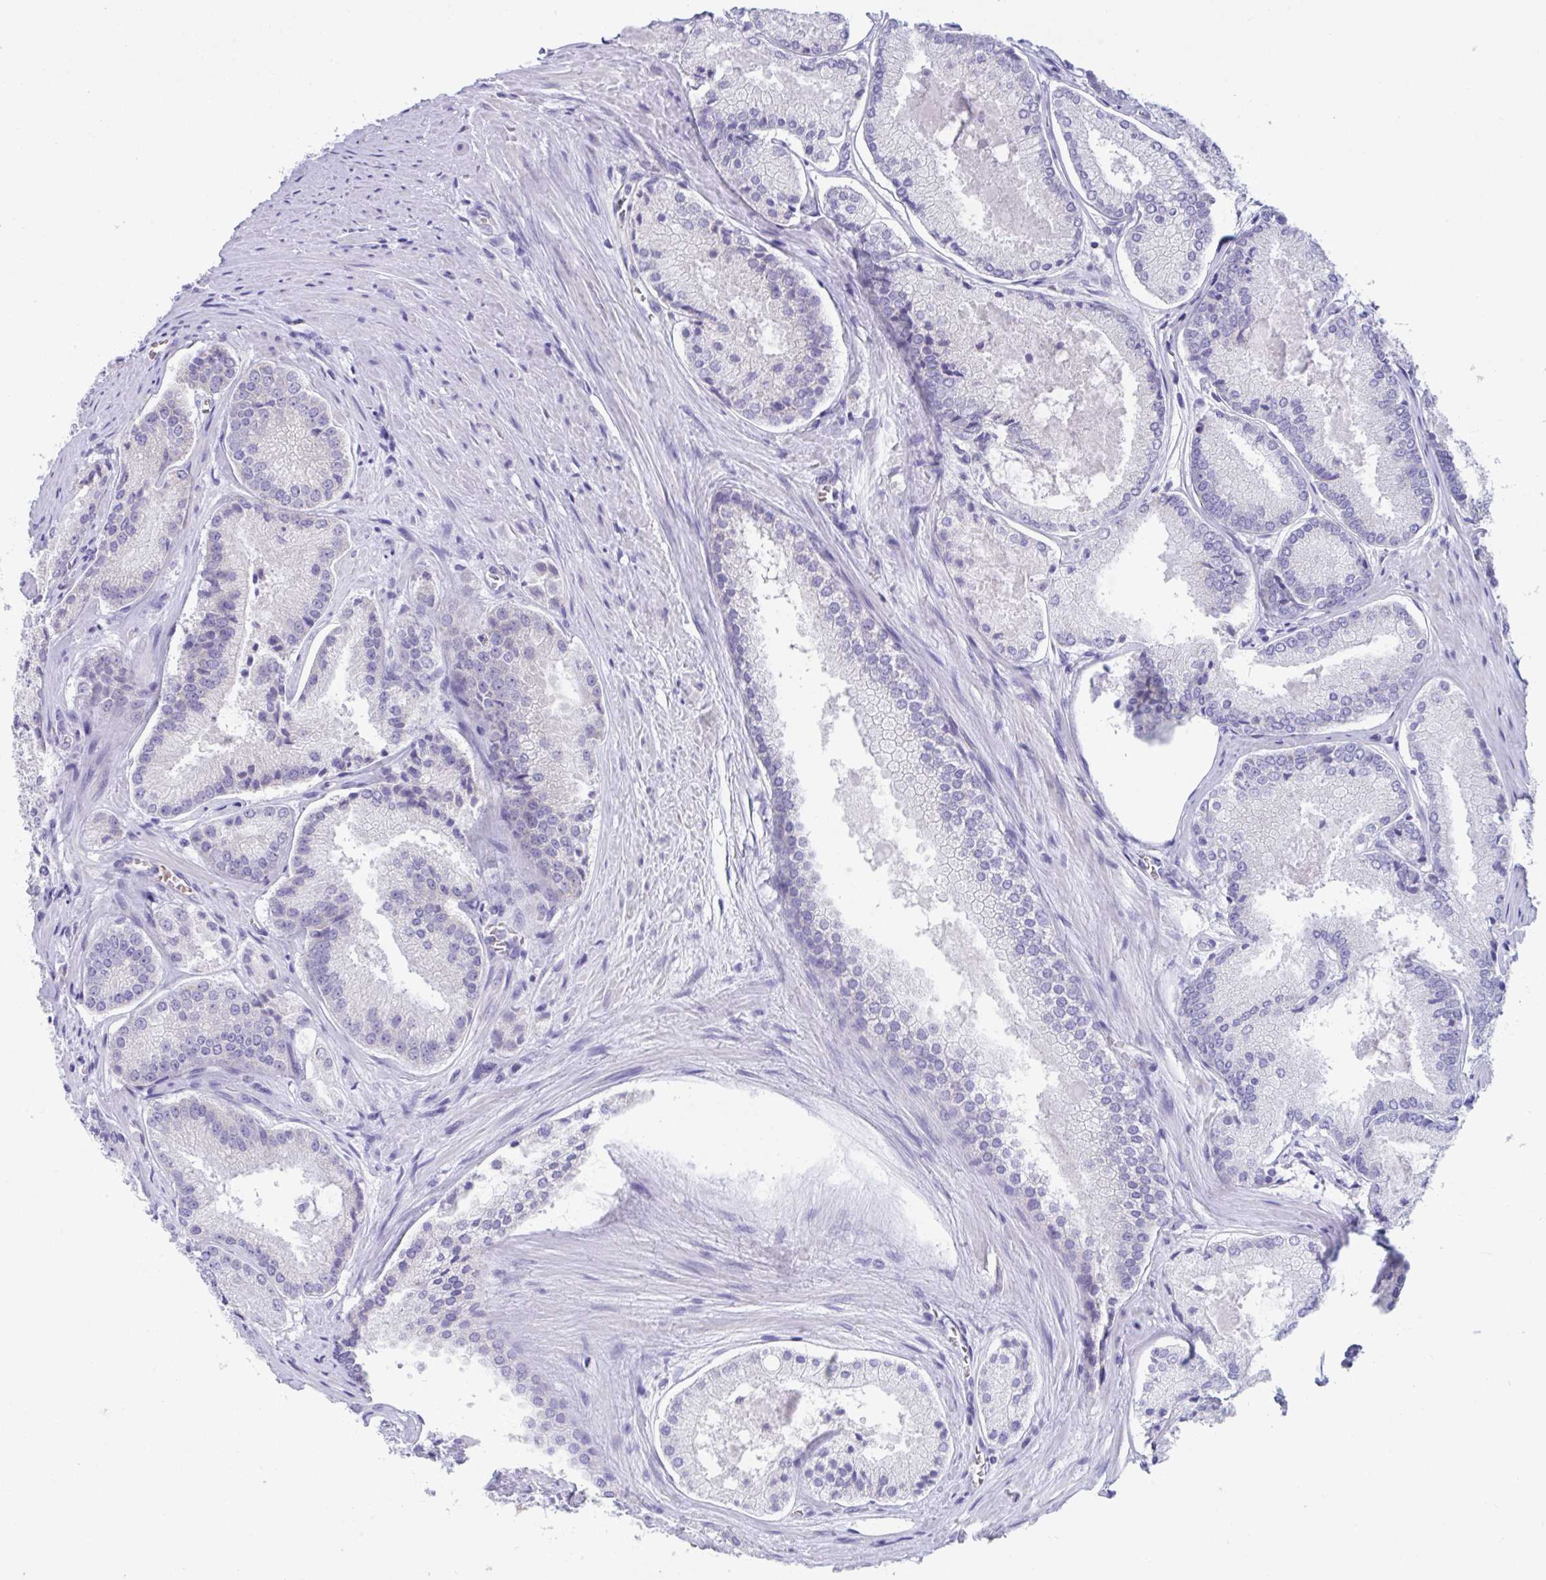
{"staining": {"intensity": "negative", "quantity": "none", "location": "none"}, "tissue": "prostate cancer", "cell_type": "Tumor cells", "image_type": "cancer", "snomed": [{"axis": "morphology", "description": "Adenocarcinoma, High grade"}, {"axis": "topography", "description": "Prostate"}], "caption": "There is no significant staining in tumor cells of prostate high-grade adenocarcinoma. Nuclei are stained in blue.", "gene": "TTC30B", "patient": {"sex": "male", "age": 73}}